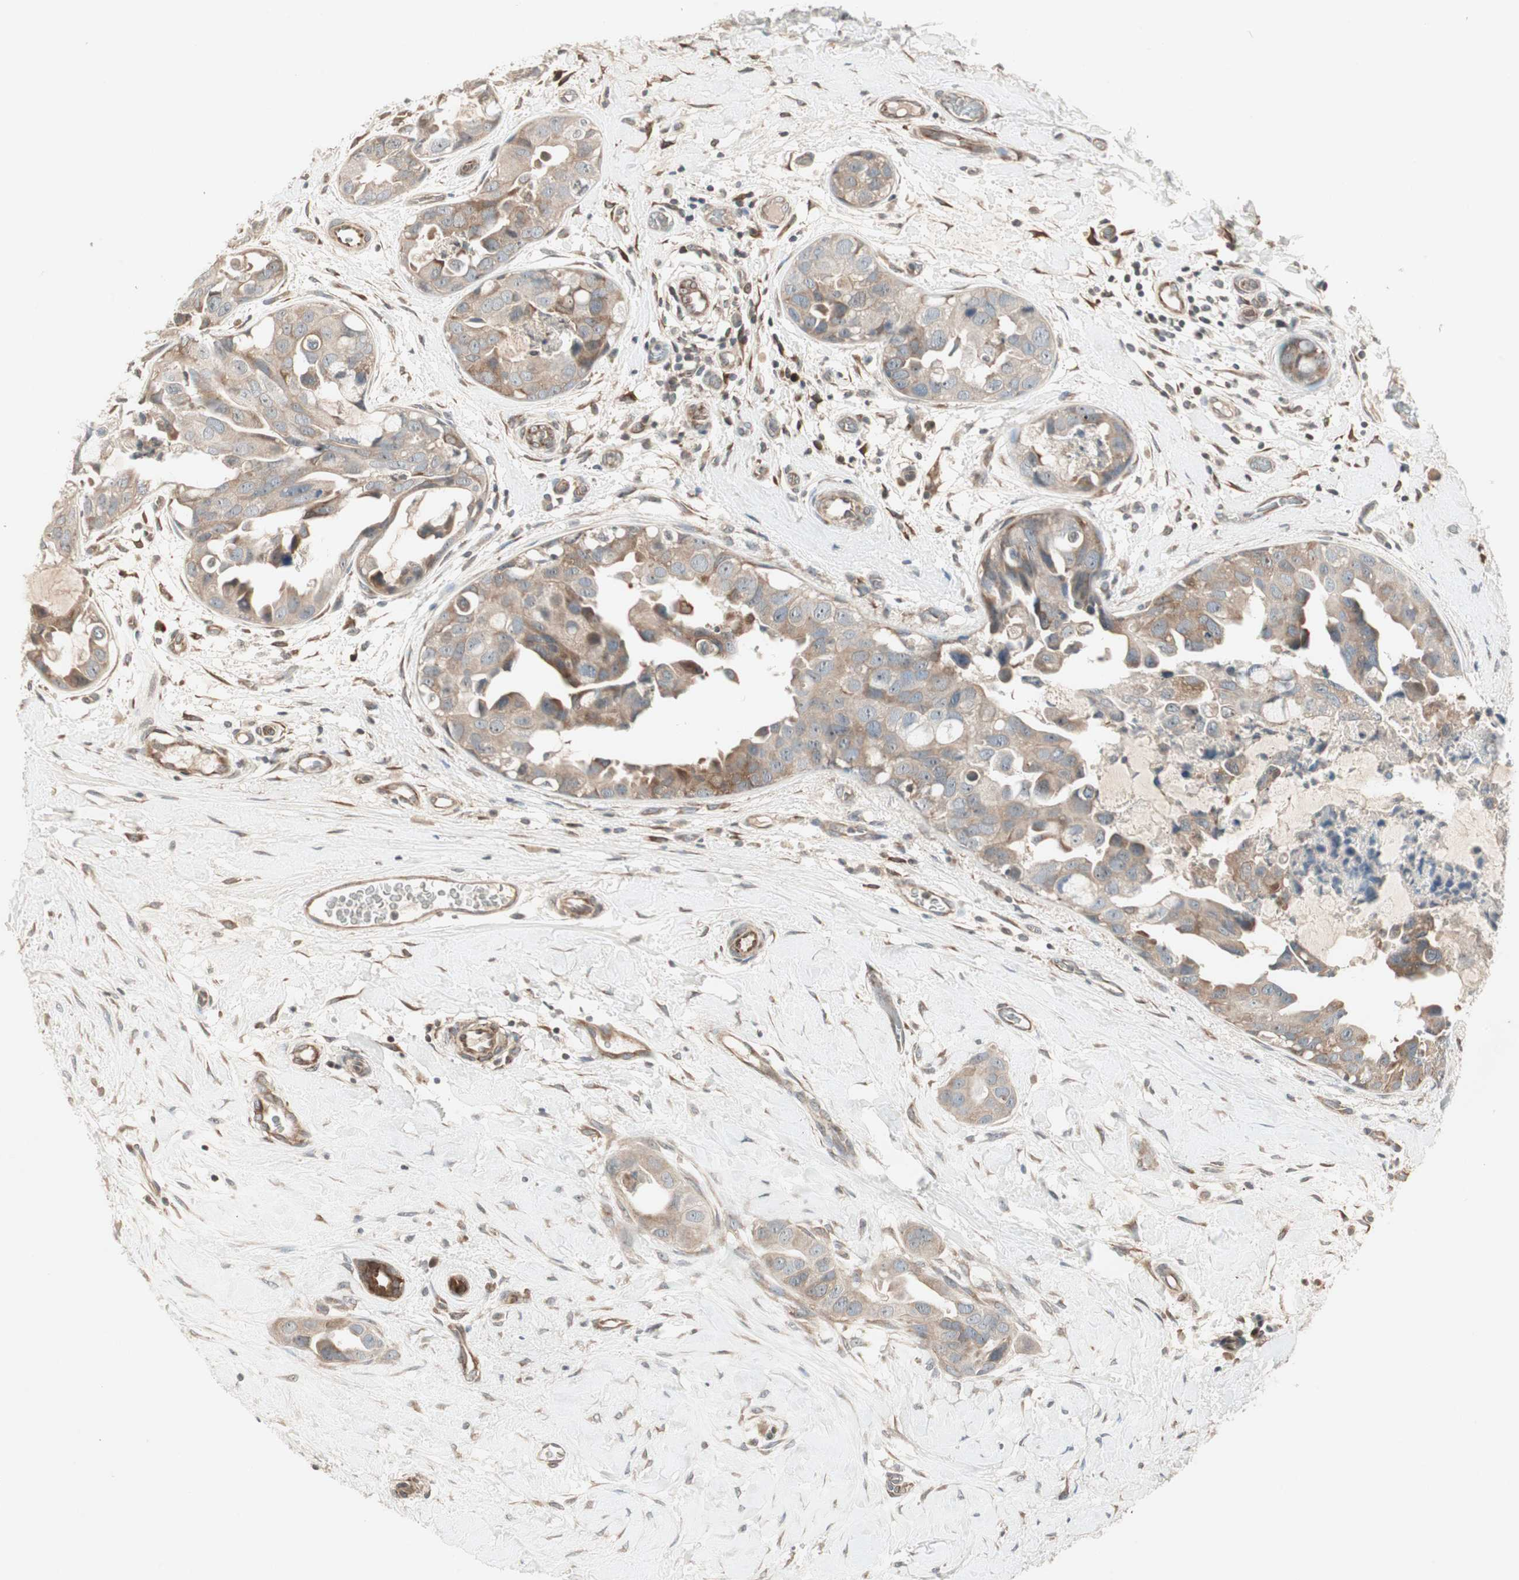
{"staining": {"intensity": "weak", "quantity": "25%-75%", "location": "cytoplasmic/membranous"}, "tissue": "breast cancer", "cell_type": "Tumor cells", "image_type": "cancer", "snomed": [{"axis": "morphology", "description": "Duct carcinoma"}, {"axis": "topography", "description": "Breast"}], "caption": "Human breast cancer (infiltrating ductal carcinoma) stained with a protein marker reveals weak staining in tumor cells.", "gene": "IRS1", "patient": {"sex": "female", "age": 40}}